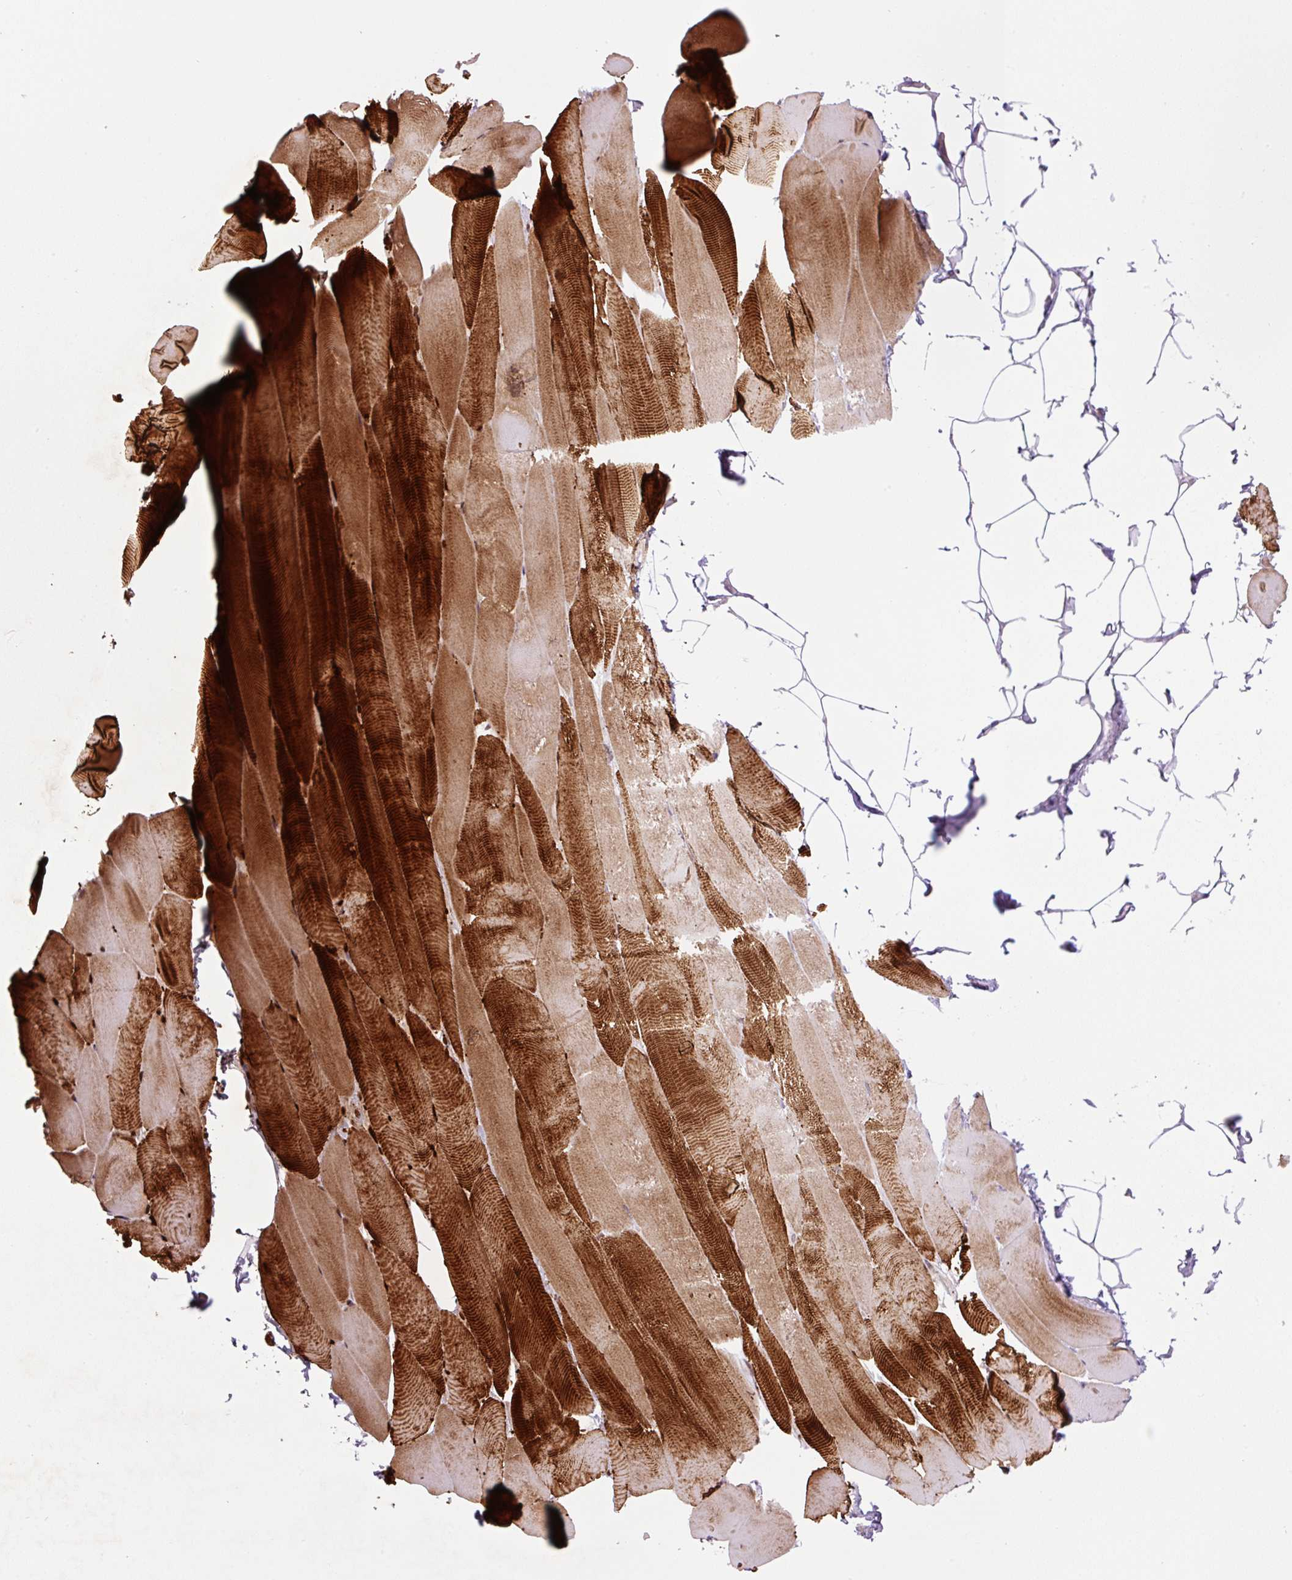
{"staining": {"intensity": "strong", "quantity": "25%-75%", "location": "cytoplasmic/membranous"}, "tissue": "skeletal muscle", "cell_type": "Myocytes", "image_type": "normal", "snomed": [{"axis": "morphology", "description": "Normal tissue, NOS"}, {"axis": "topography", "description": "Skeletal muscle"}], "caption": "This photomicrograph shows immunohistochemistry (IHC) staining of benign human skeletal muscle, with high strong cytoplasmic/membranous staining in about 25%-75% of myocytes.", "gene": "KIFC1", "patient": {"sex": "female", "age": 64}}